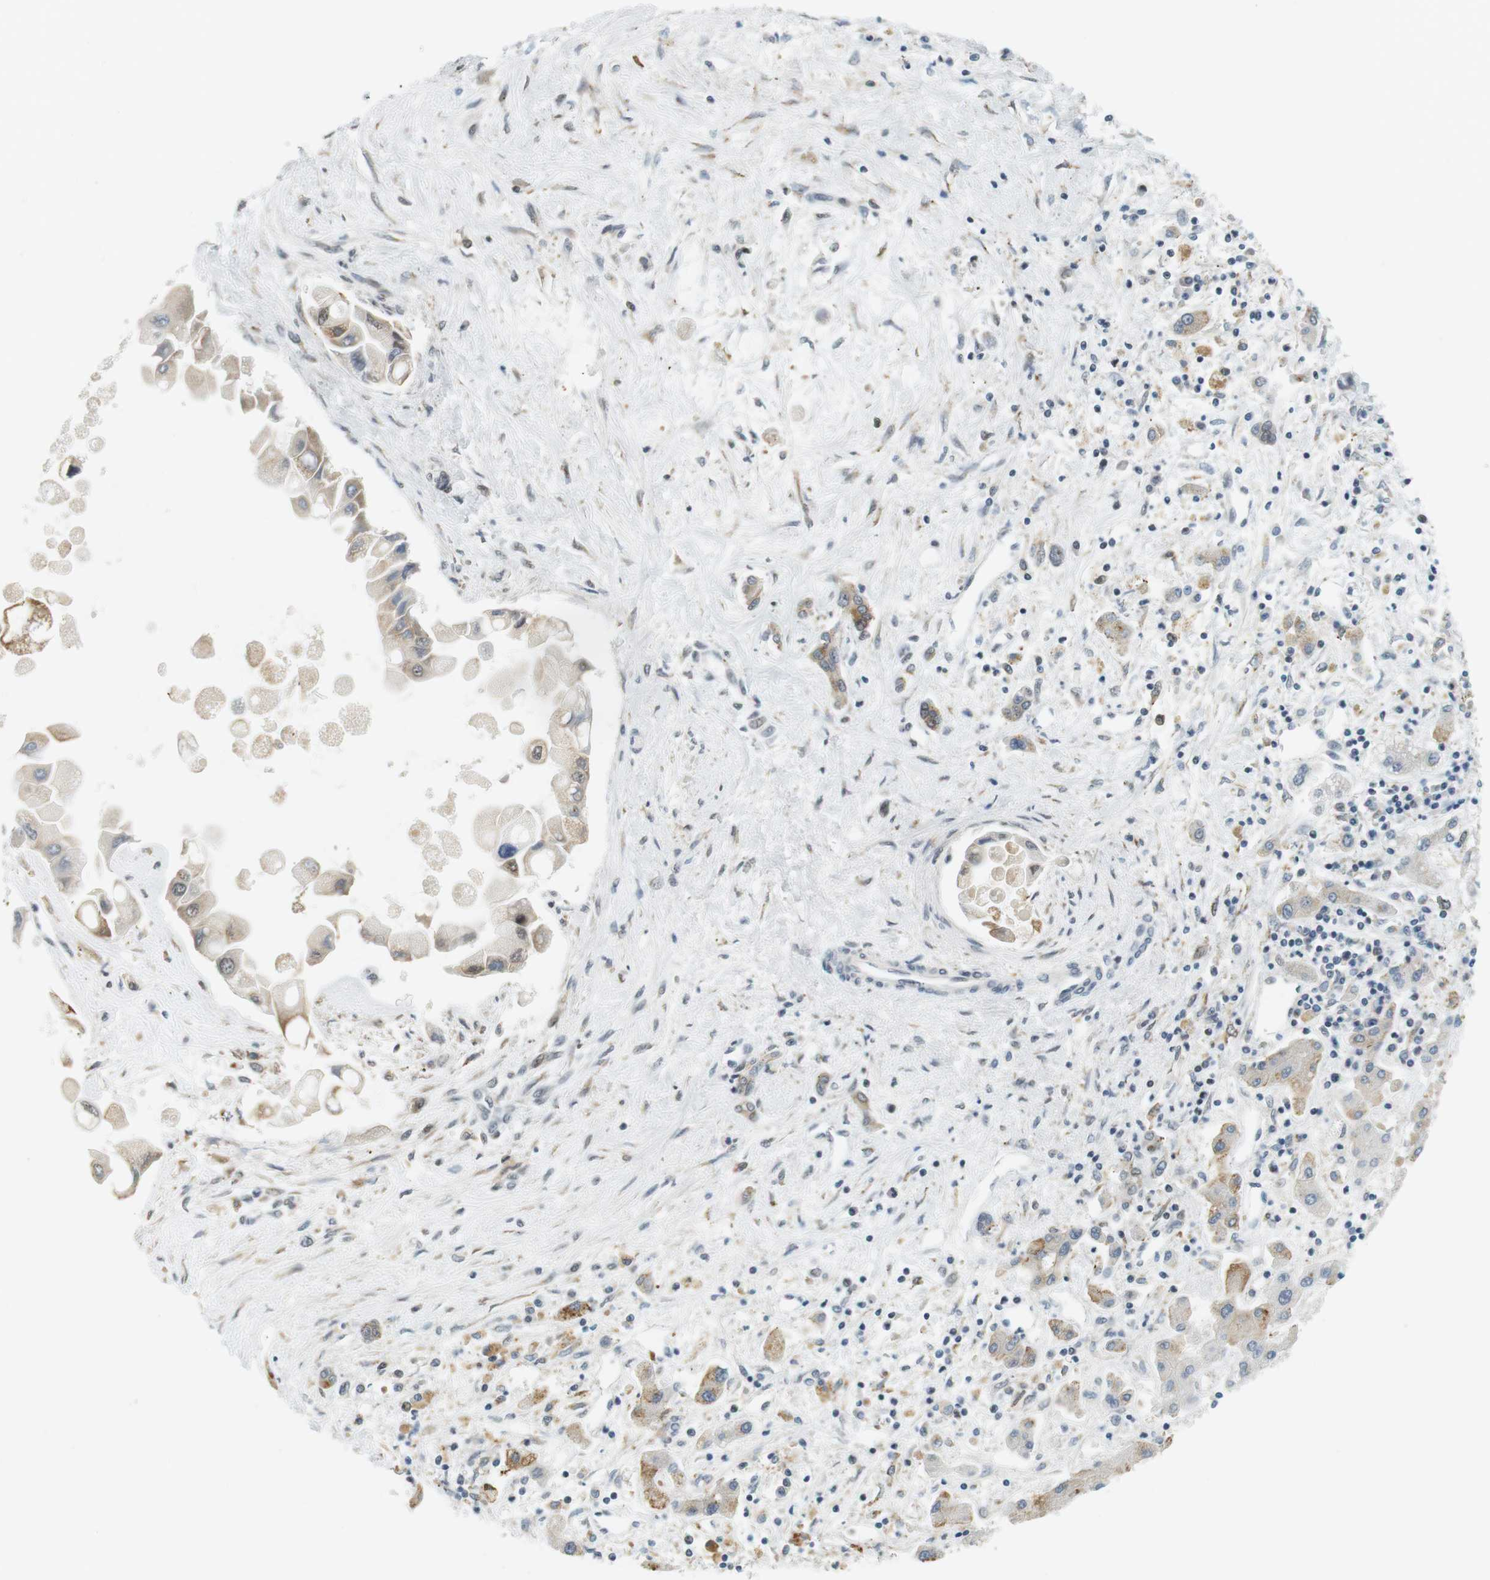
{"staining": {"intensity": "weak", "quantity": "25%-75%", "location": "cytoplasmic/membranous"}, "tissue": "liver cancer", "cell_type": "Tumor cells", "image_type": "cancer", "snomed": [{"axis": "morphology", "description": "Cholangiocarcinoma"}, {"axis": "topography", "description": "Liver"}], "caption": "Weak cytoplasmic/membranous staining for a protein is identified in about 25%-75% of tumor cells of liver cholangiocarcinoma using immunohistochemistry (IHC).", "gene": "RNF38", "patient": {"sex": "male", "age": 50}}